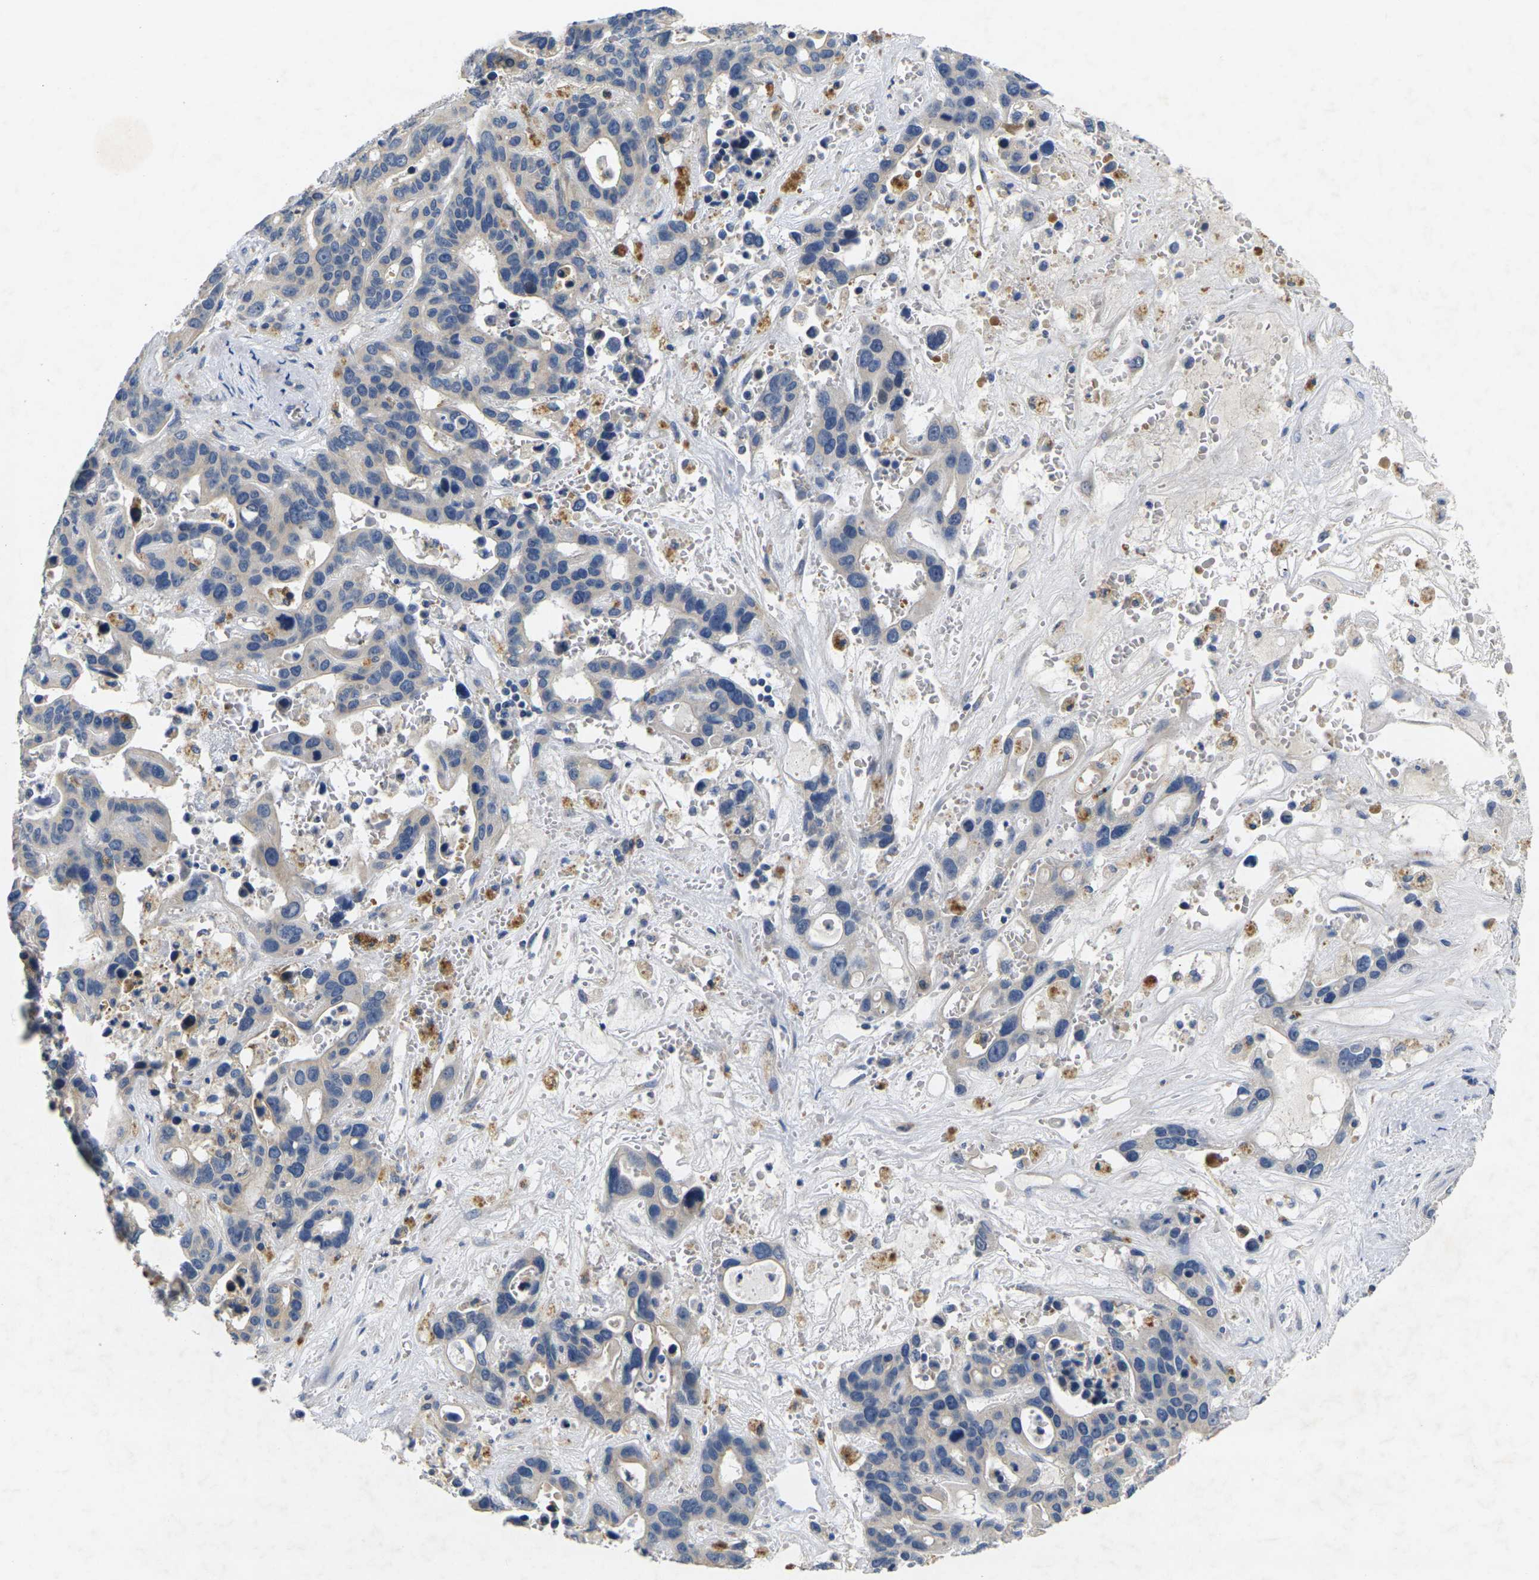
{"staining": {"intensity": "weak", "quantity": ">75%", "location": "cytoplasmic/membranous"}, "tissue": "liver cancer", "cell_type": "Tumor cells", "image_type": "cancer", "snomed": [{"axis": "morphology", "description": "Cholangiocarcinoma"}, {"axis": "topography", "description": "Liver"}], "caption": "Immunohistochemistry histopathology image of neoplastic tissue: liver cancer (cholangiocarcinoma) stained using immunohistochemistry (IHC) shows low levels of weak protein expression localized specifically in the cytoplasmic/membranous of tumor cells, appearing as a cytoplasmic/membranous brown color.", "gene": "NOCT", "patient": {"sex": "female", "age": 65}}